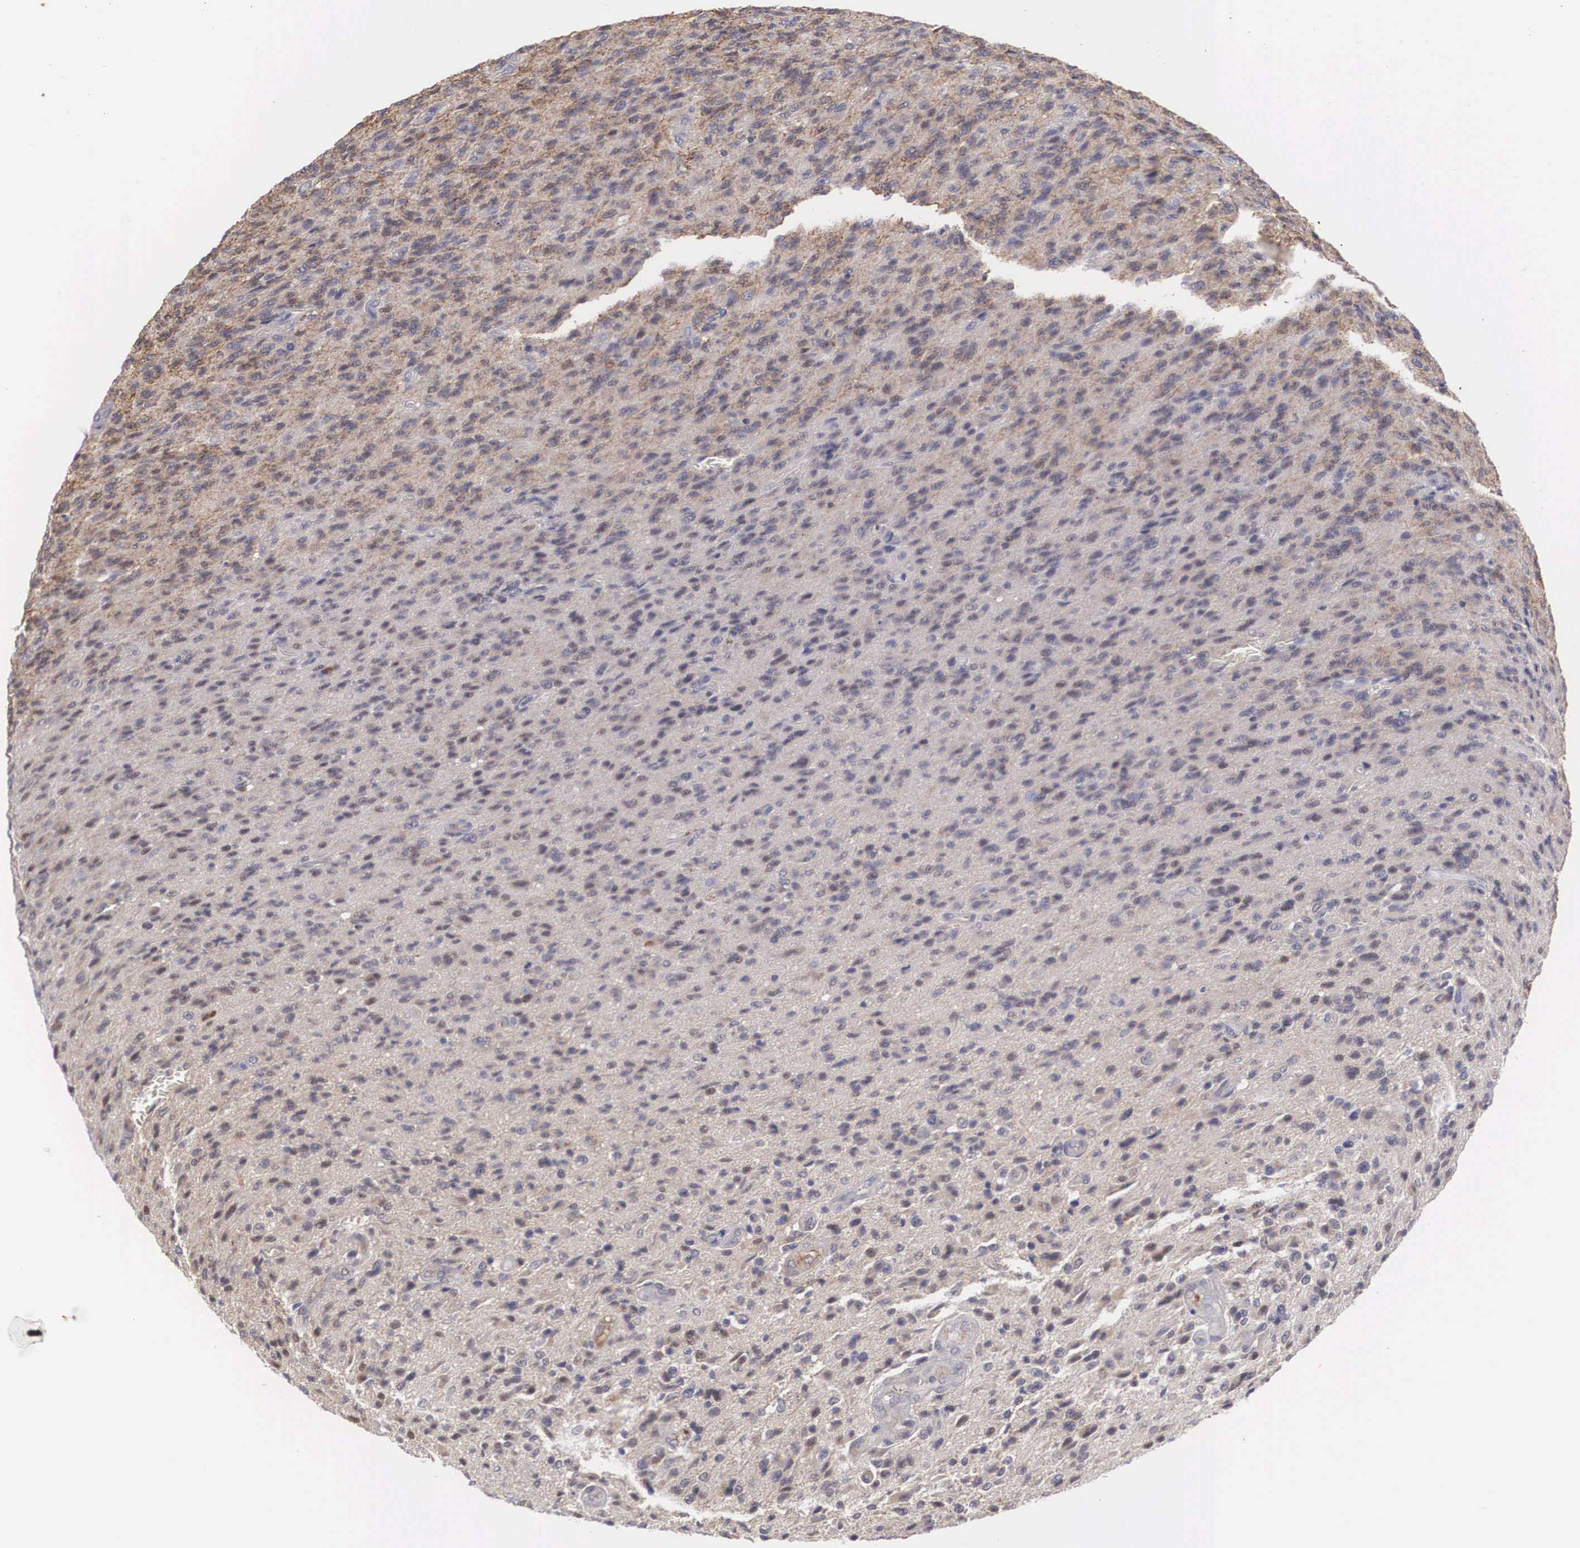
{"staining": {"intensity": "moderate", "quantity": "25%-75%", "location": "cytoplasmic/membranous,nuclear"}, "tissue": "glioma", "cell_type": "Tumor cells", "image_type": "cancer", "snomed": [{"axis": "morphology", "description": "Glioma, malignant, High grade"}, {"axis": "topography", "description": "Brain"}], "caption": "Immunohistochemical staining of human glioma displays medium levels of moderate cytoplasmic/membranous and nuclear expression in approximately 25%-75% of tumor cells.", "gene": "RBPJ", "patient": {"sex": "male", "age": 36}}